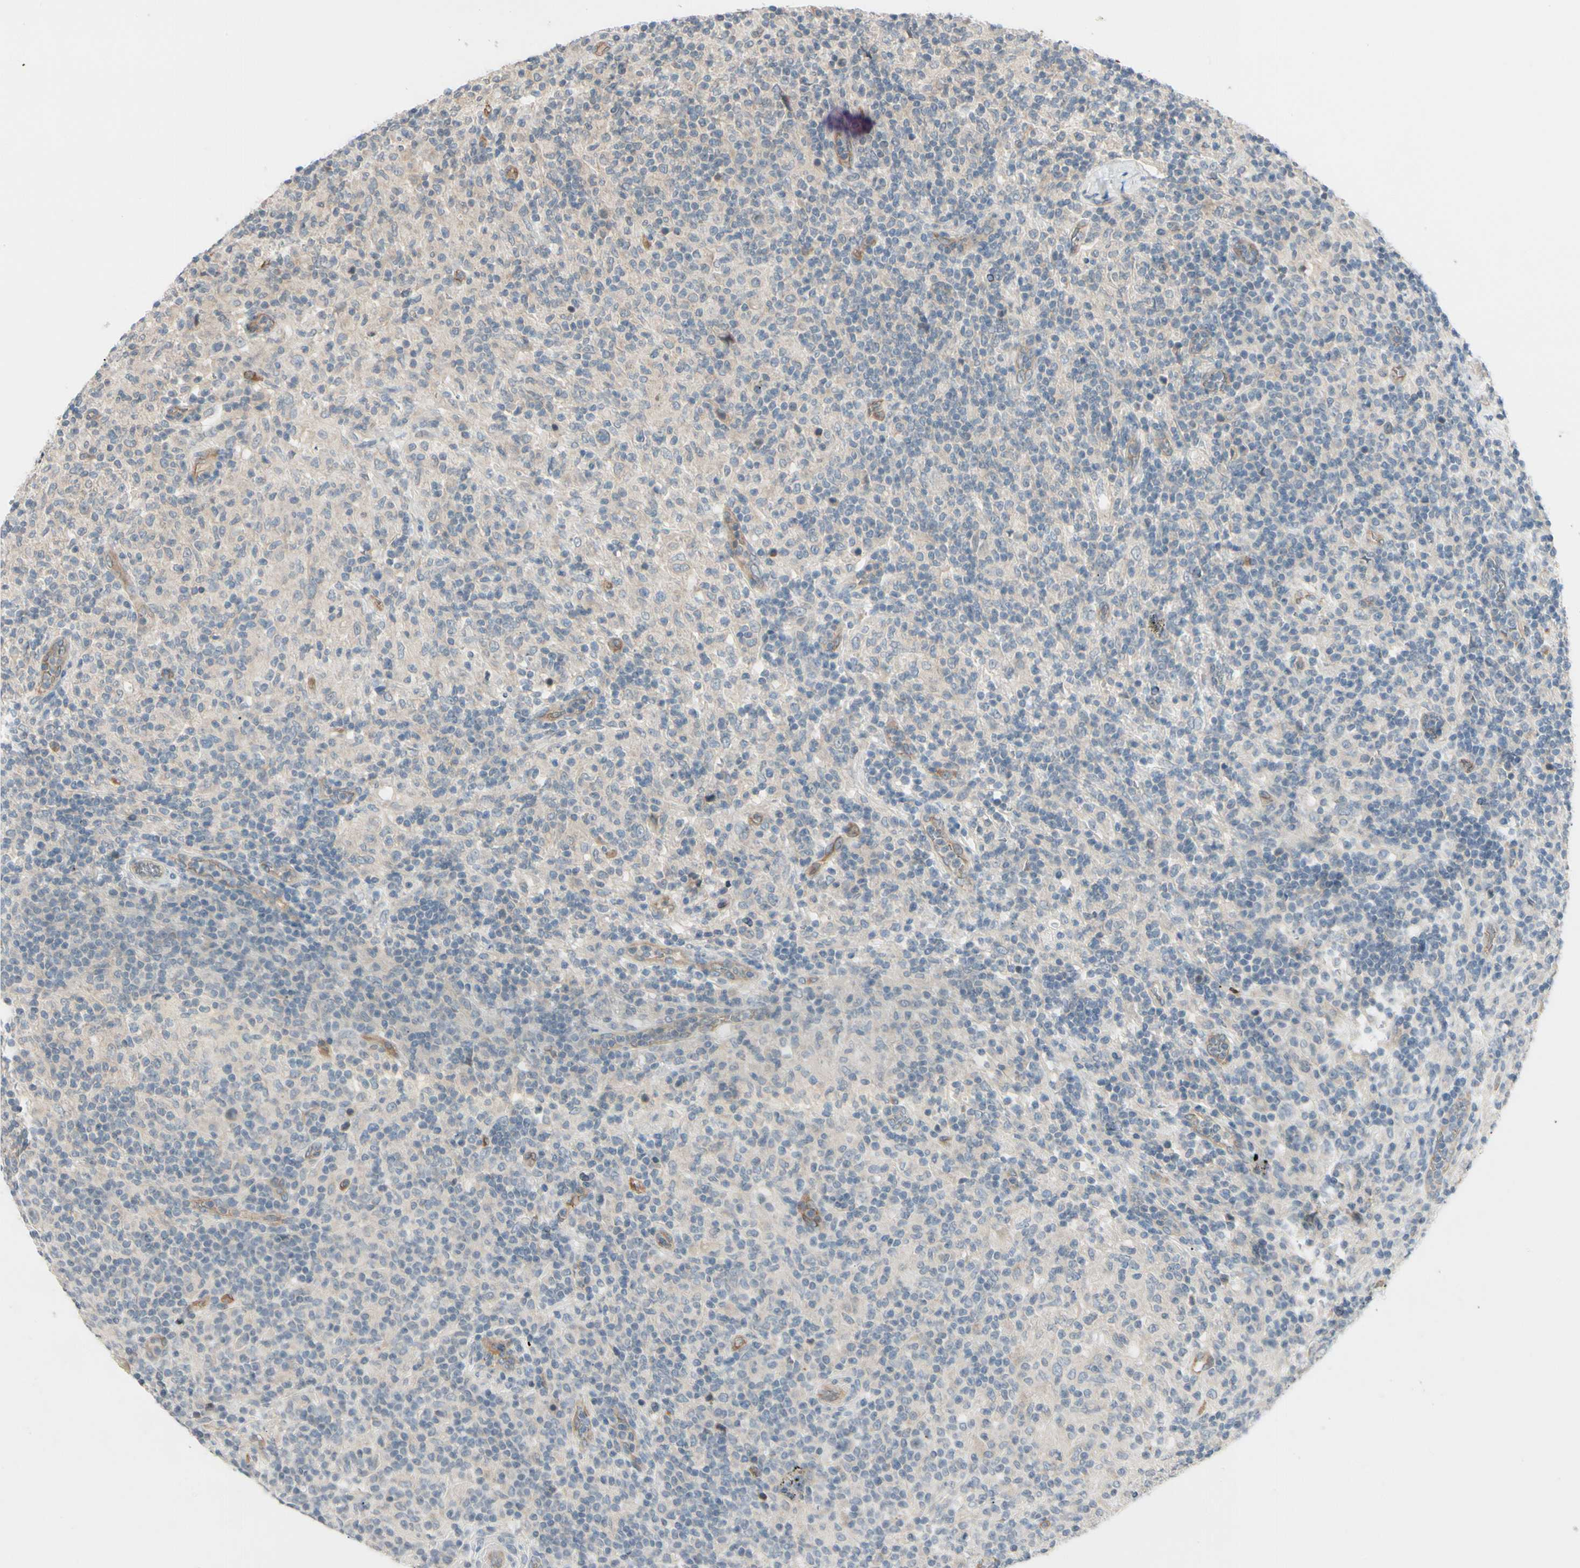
{"staining": {"intensity": "negative", "quantity": "none", "location": "none"}, "tissue": "lymphoma", "cell_type": "Tumor cells", "image_type": "cancer", "snomed": [{"axis": "morphology", "description": "Hodgkin's disease, NOS"}, {"axis": "topography", "description": "Lymph node"}], "caption": "Tumor cells are negative for brown protein staining in Hodgkin's disease. Brightfield microscopy of immunohistochemistry (IHC) stained with DAB (brown) and hematoxylin (blue), captured at high magnification.", "gene": "FGF10", "patient": {"sex": "male", "age": 70}}